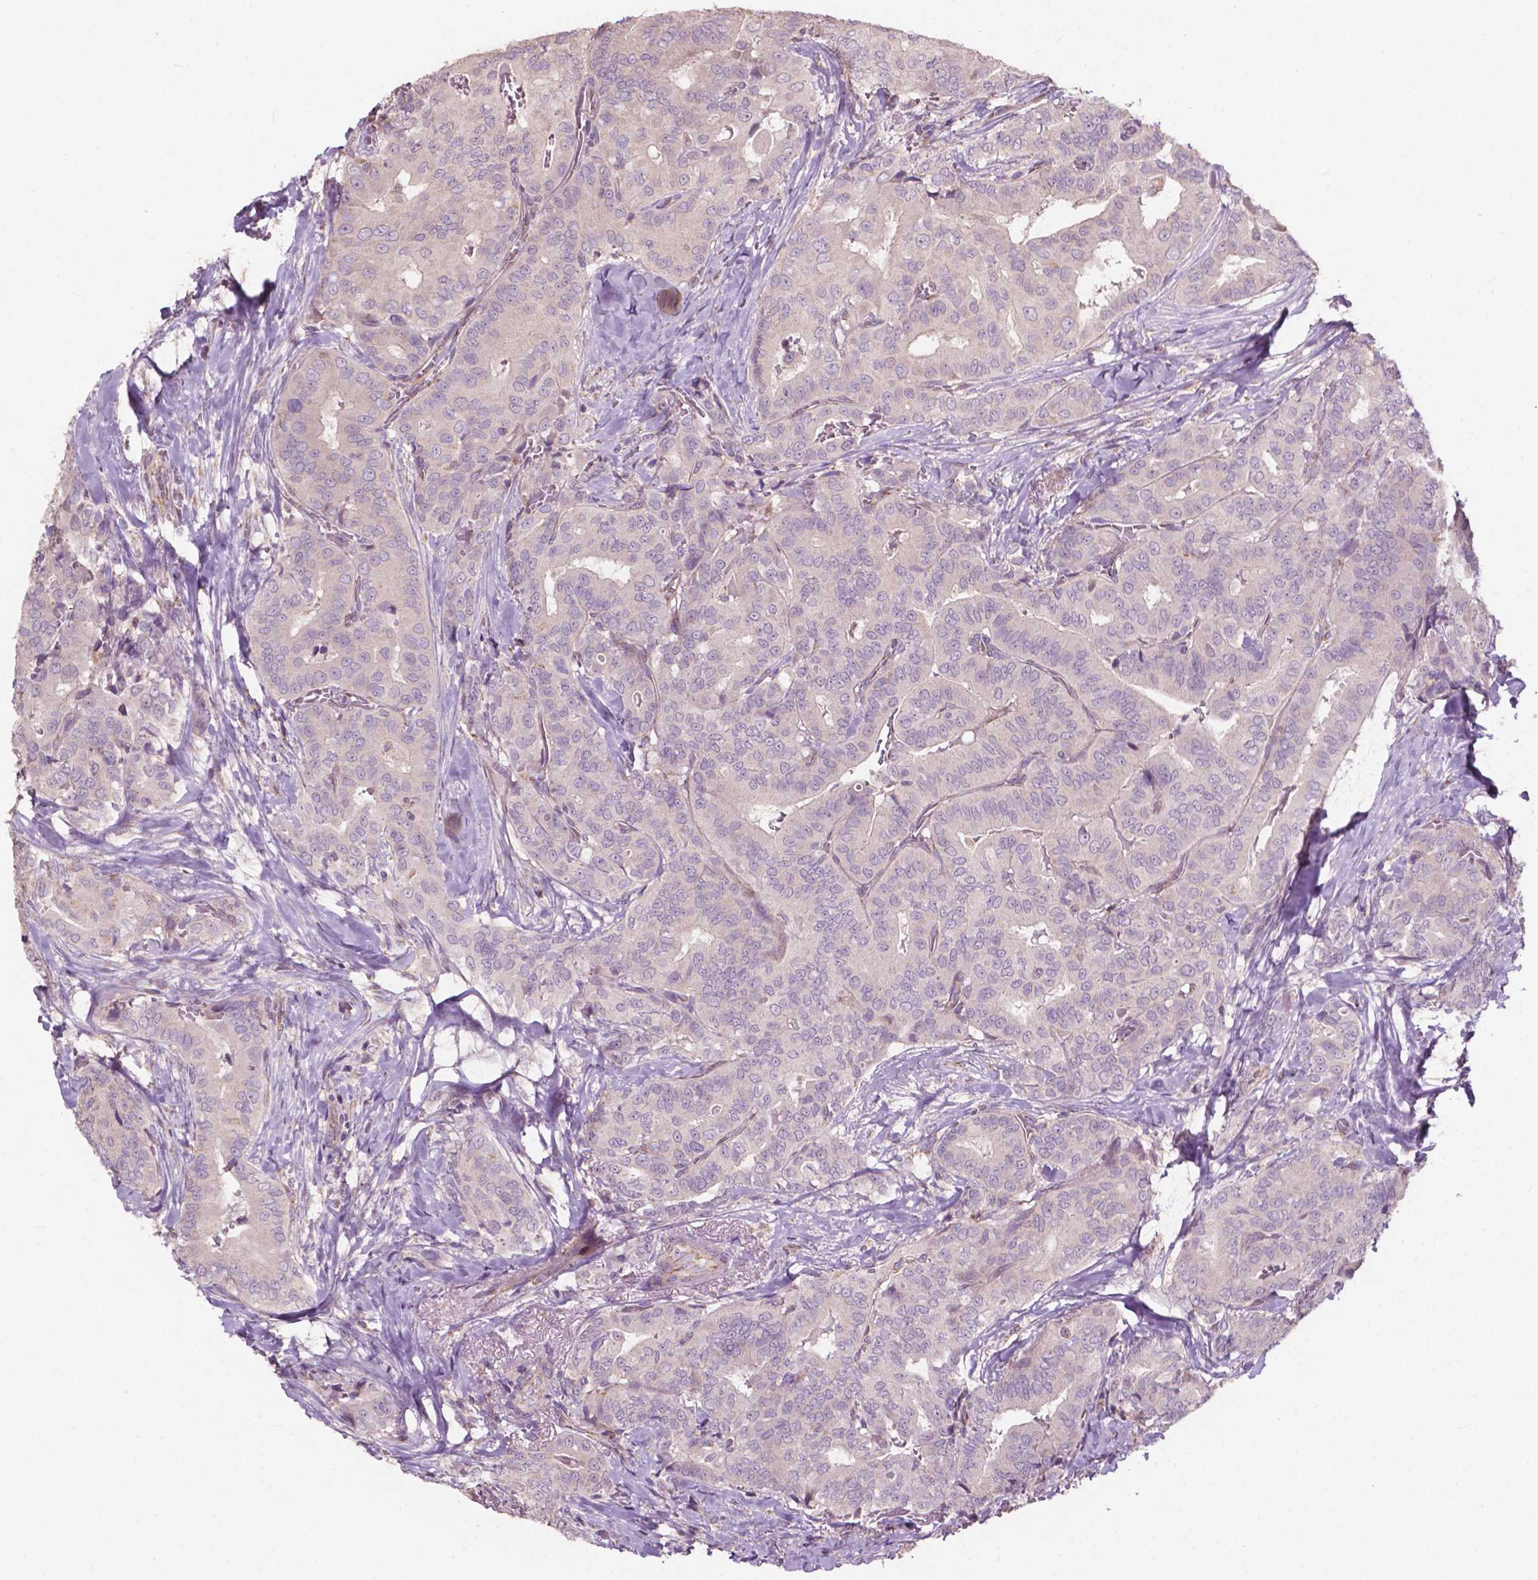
{"staining": {"intensity": "negative", "quantity": "none", "location": "none"}, "tissue": "thyroid cancer", "cell_type": "Tumor cells", "image_type": "cancer", "snomed": [{"axis": "morphology", "description": "Papillary adenocarcinoma, NOS"}, {"axis": "topography", "description": "Thyroid gland"}], "caption": "The image shows no significant positivity in tumor cells of thyroid papillary adenocarcinoma.", "gene": "NDUFA10", "patient": {"sex": "male", "age": 61}}